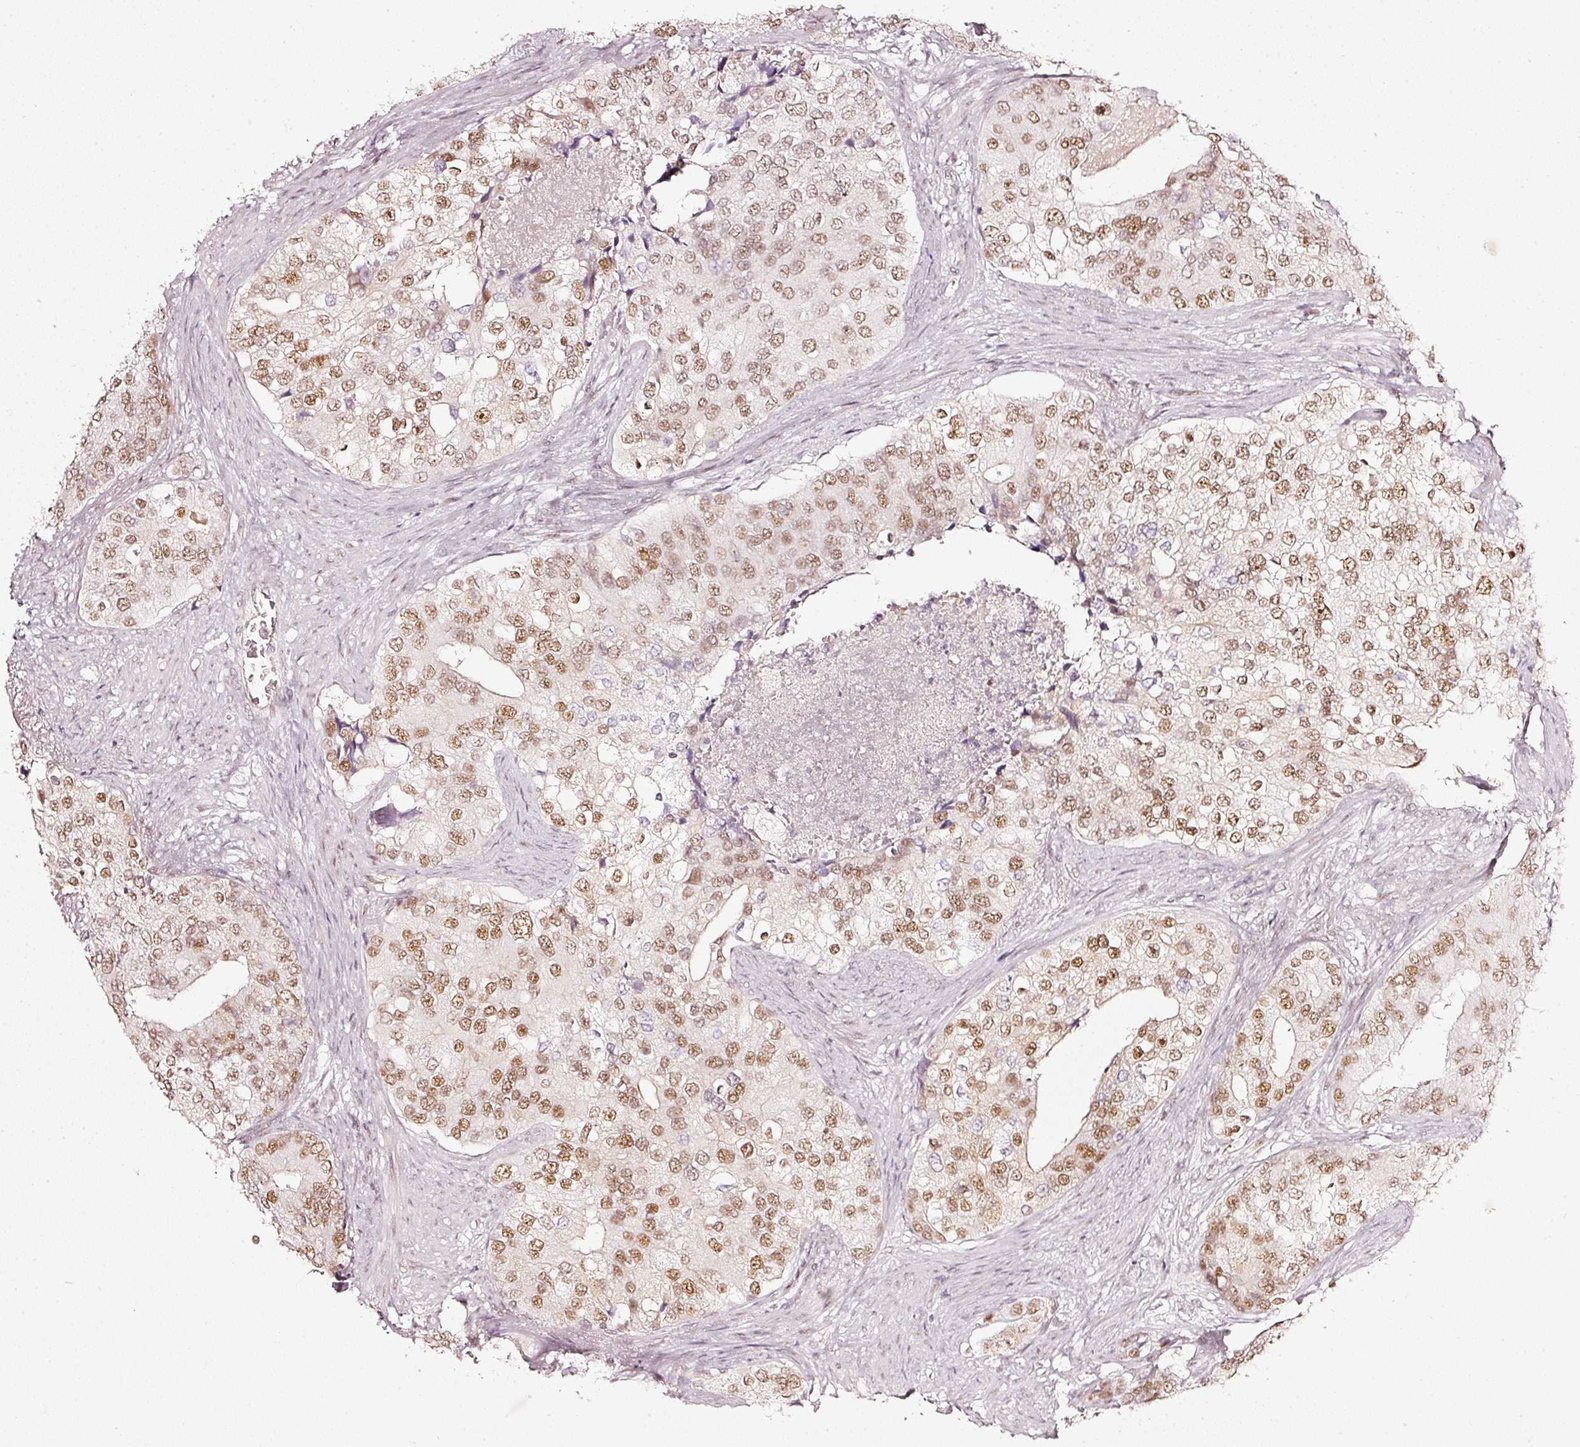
{"staining": {"intensity": "moderate", "quantity": ">75%", "location": "nuclear"}, "tissue": "prostate cancer", "cell_type": "Tumor cells", "image_type": "cancer", "snomed": [{"axis": "morphology", "description": "Adenocarcinoma, High grade"}, {"axis": "topography", "description": "Prostate"}], "caption": "DAB (3,3'-diaminobenzidine) immunohistochemical staining of human prostate cancer (adenocarcinoma (high-grade)) reveals moderate nuclear protein staining in about >75% of tumor cells.", "gene": "PPP1R10", "patient": {"sex": "male", "age": 62}}